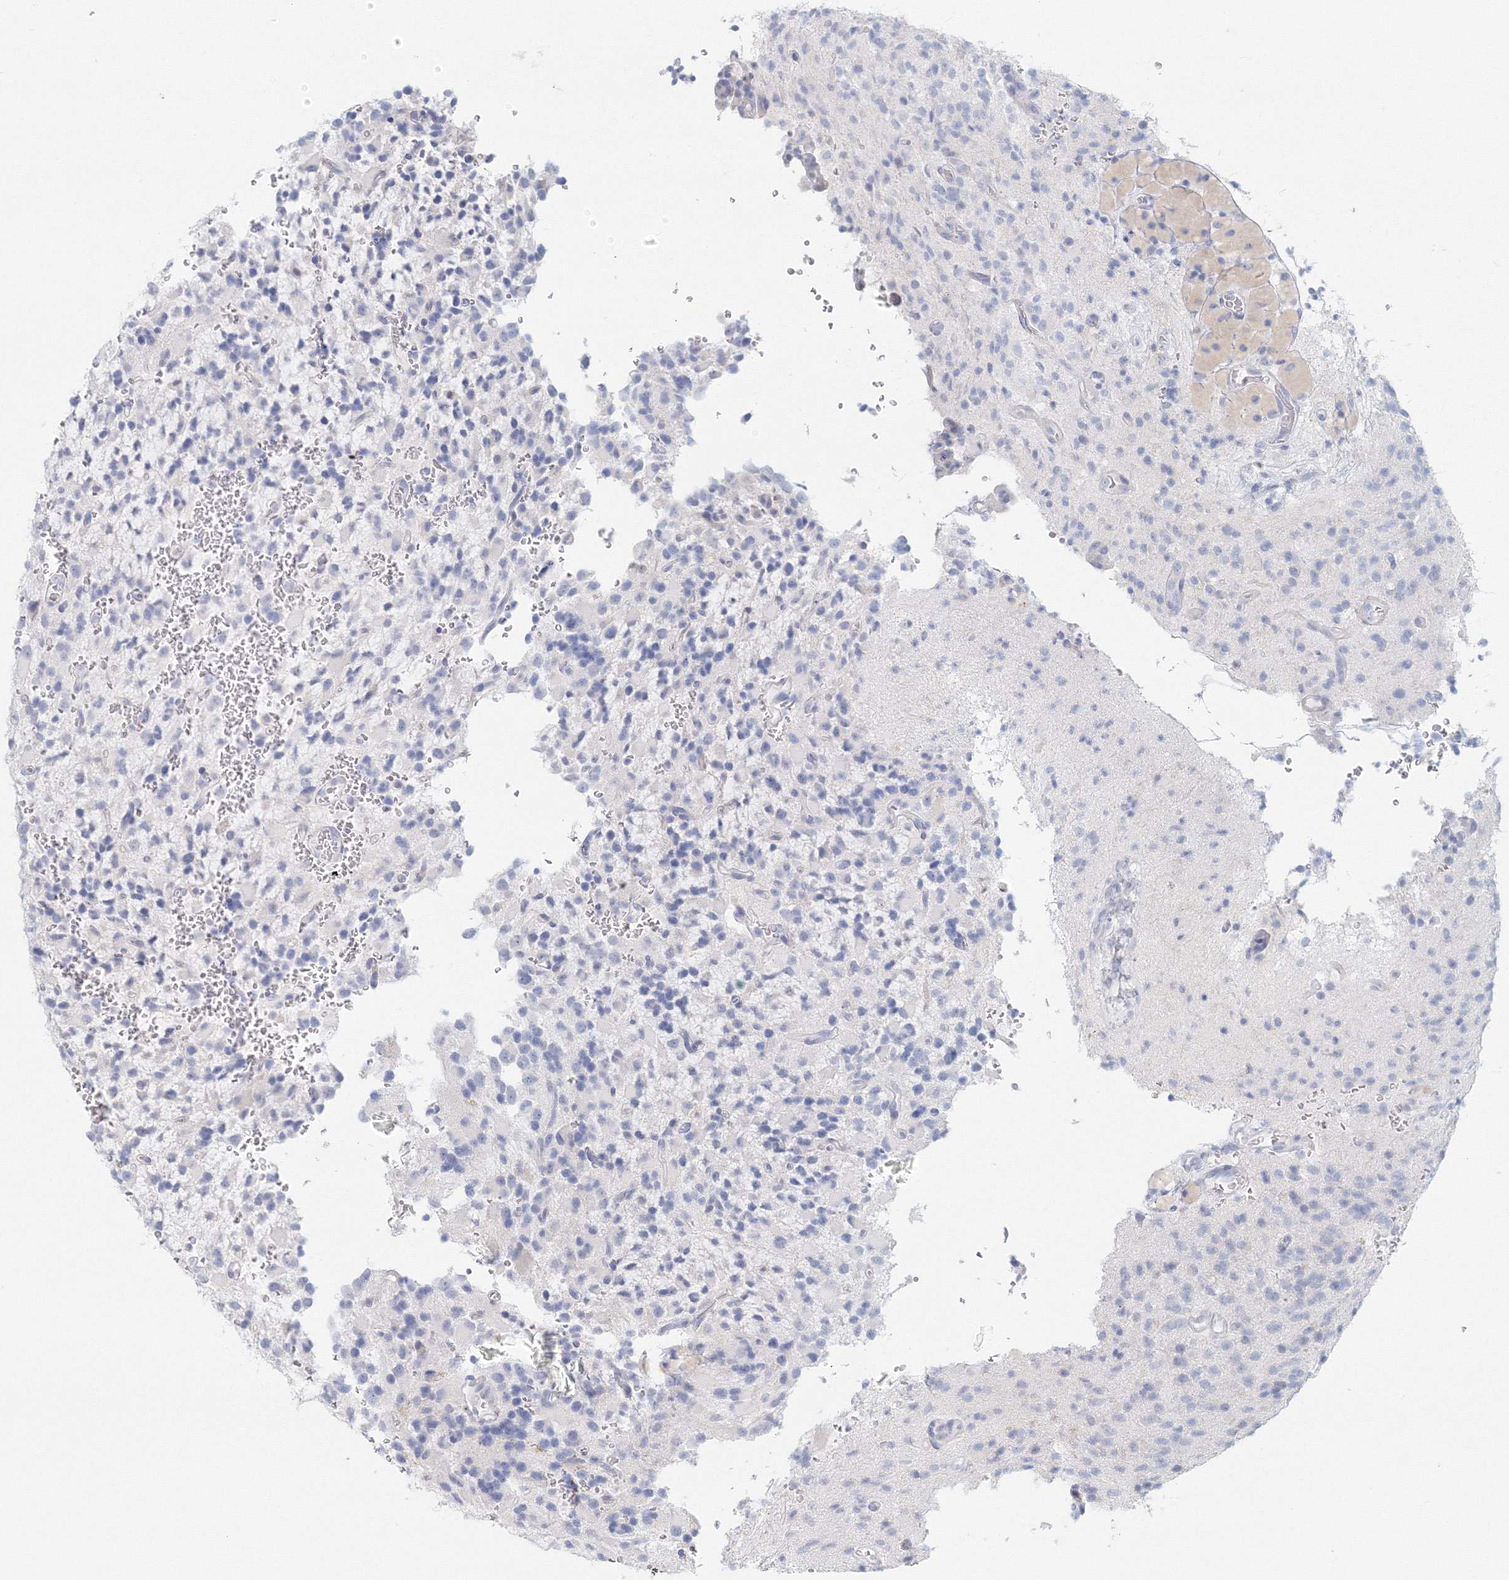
{"staining": {"intensity": "negative", "quantity": "none", "location": "none"}, "tissue": "glioma", "cell_type": "Tumor cells", "image_type": "cancer", "snomed": [{"axis": "morphology", "description": "Glioma, malignant, High grade"}, {"axis": "topography", "description": "Brain"}], "caption": "A micrograph of malignant glioma (high-grade) stained for a protein exhibits no brown staining in tumor cells. (DAB (3,3'-diaminobenzidine) immunohistochemistry (IHC), high magnification).", "gene": "VSIG1", "patient": {"sex": "male", "age": 34}}